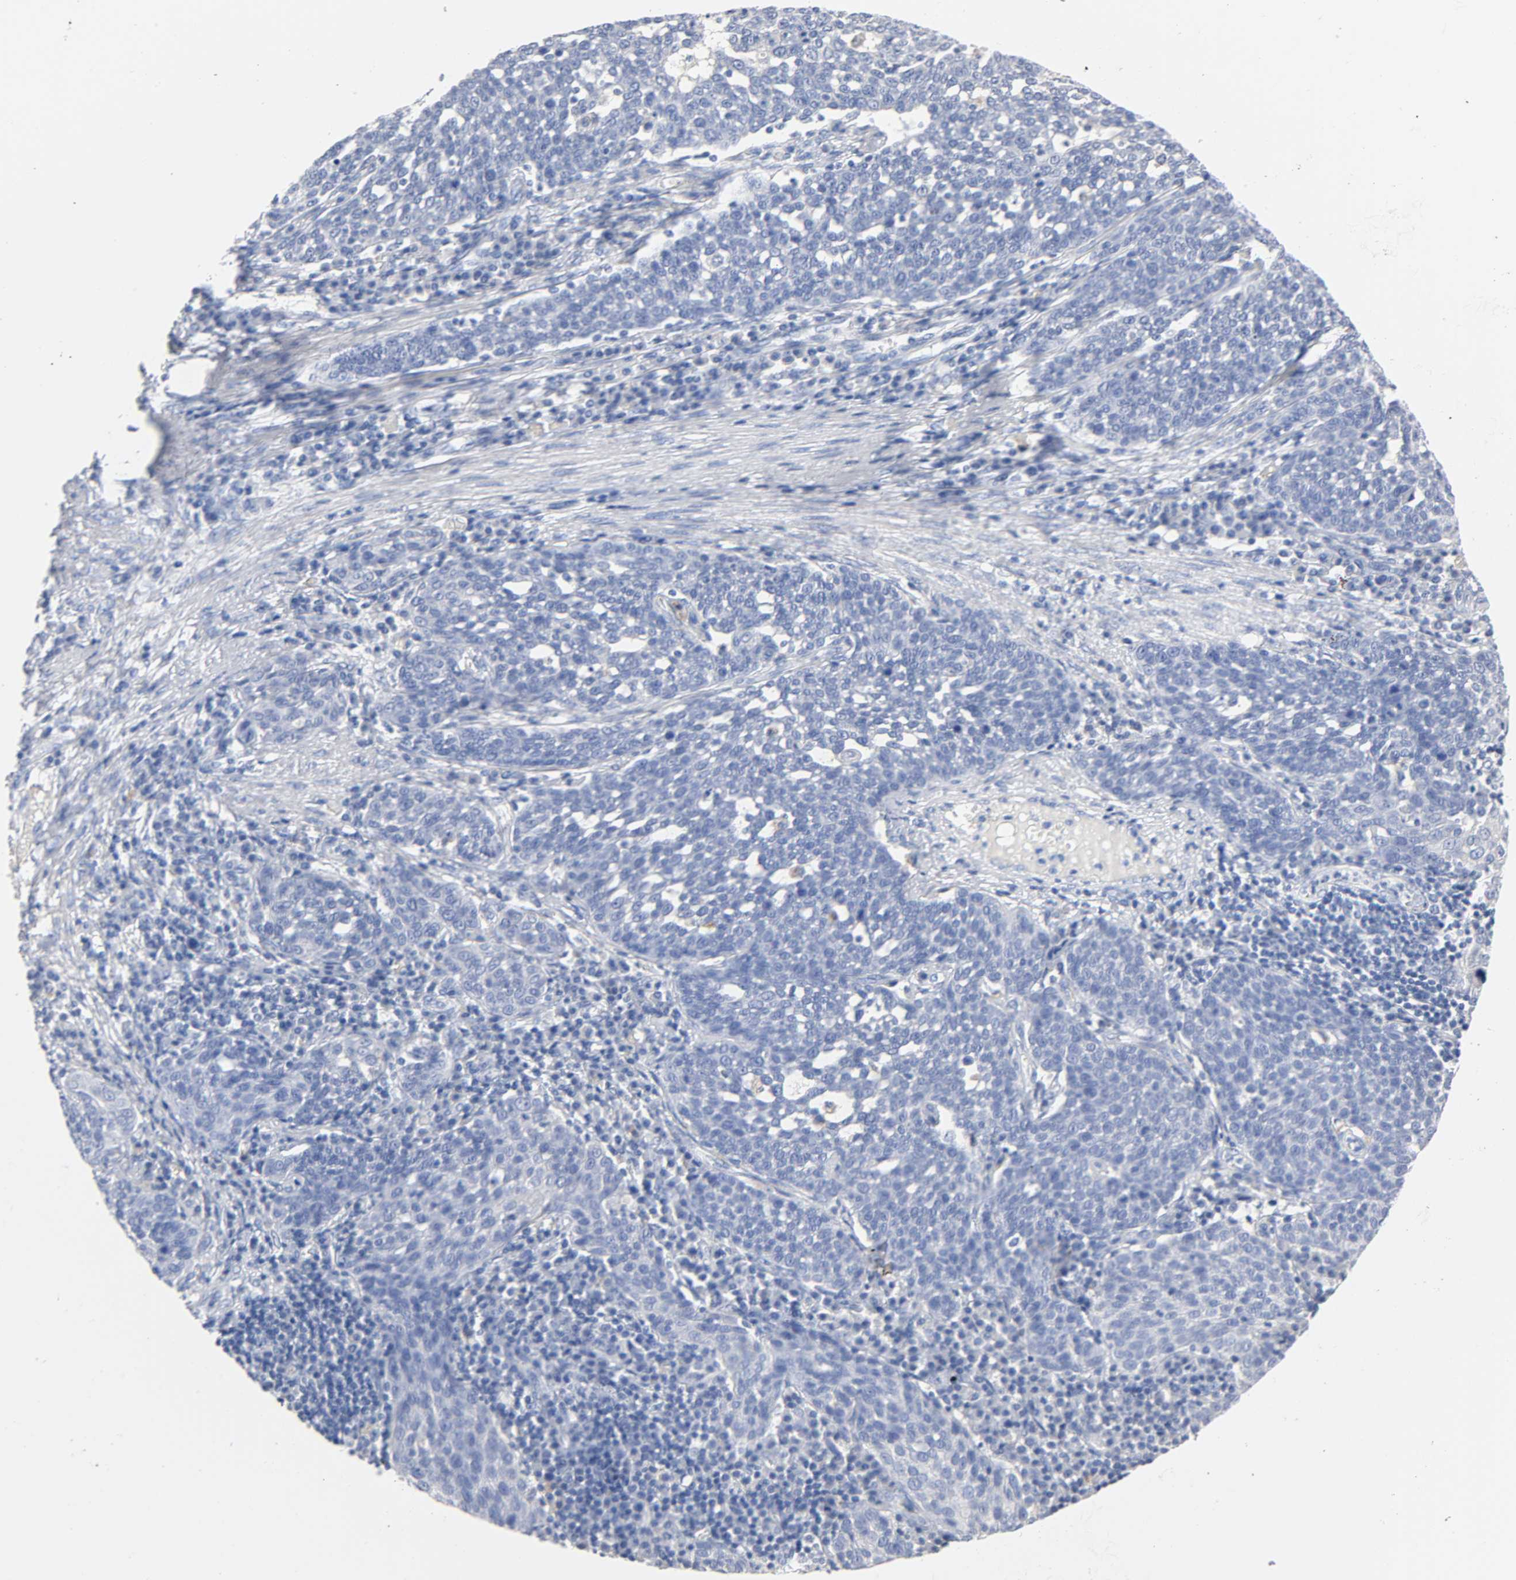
{"staining": {"intensity": "negative", "quantity": "none", "location": "none"}, "tissue": "cervical cancer", "cell_type": "Tumor cells", "image_type": "cancer", "snomed": [{"axis": "morphology", "description": "Squamous cell carcinoma, NOS"}, {"axis": "topography", "description": "Cervix"}], "caption": "This is a histopathology image of immunohistochemistry staining of cervical cancer (squamous cell carcinoma), which shows no staining in tumor cells. The staining was performed using DAB (3,3'-diaminobenzidine) to visualize the protein expression in brown, while the nuclei were stained in blue with hematoxylin (Magnification: 20x).", "gene": "ACP3", "patient": {"sex": "female", "age": 34}}